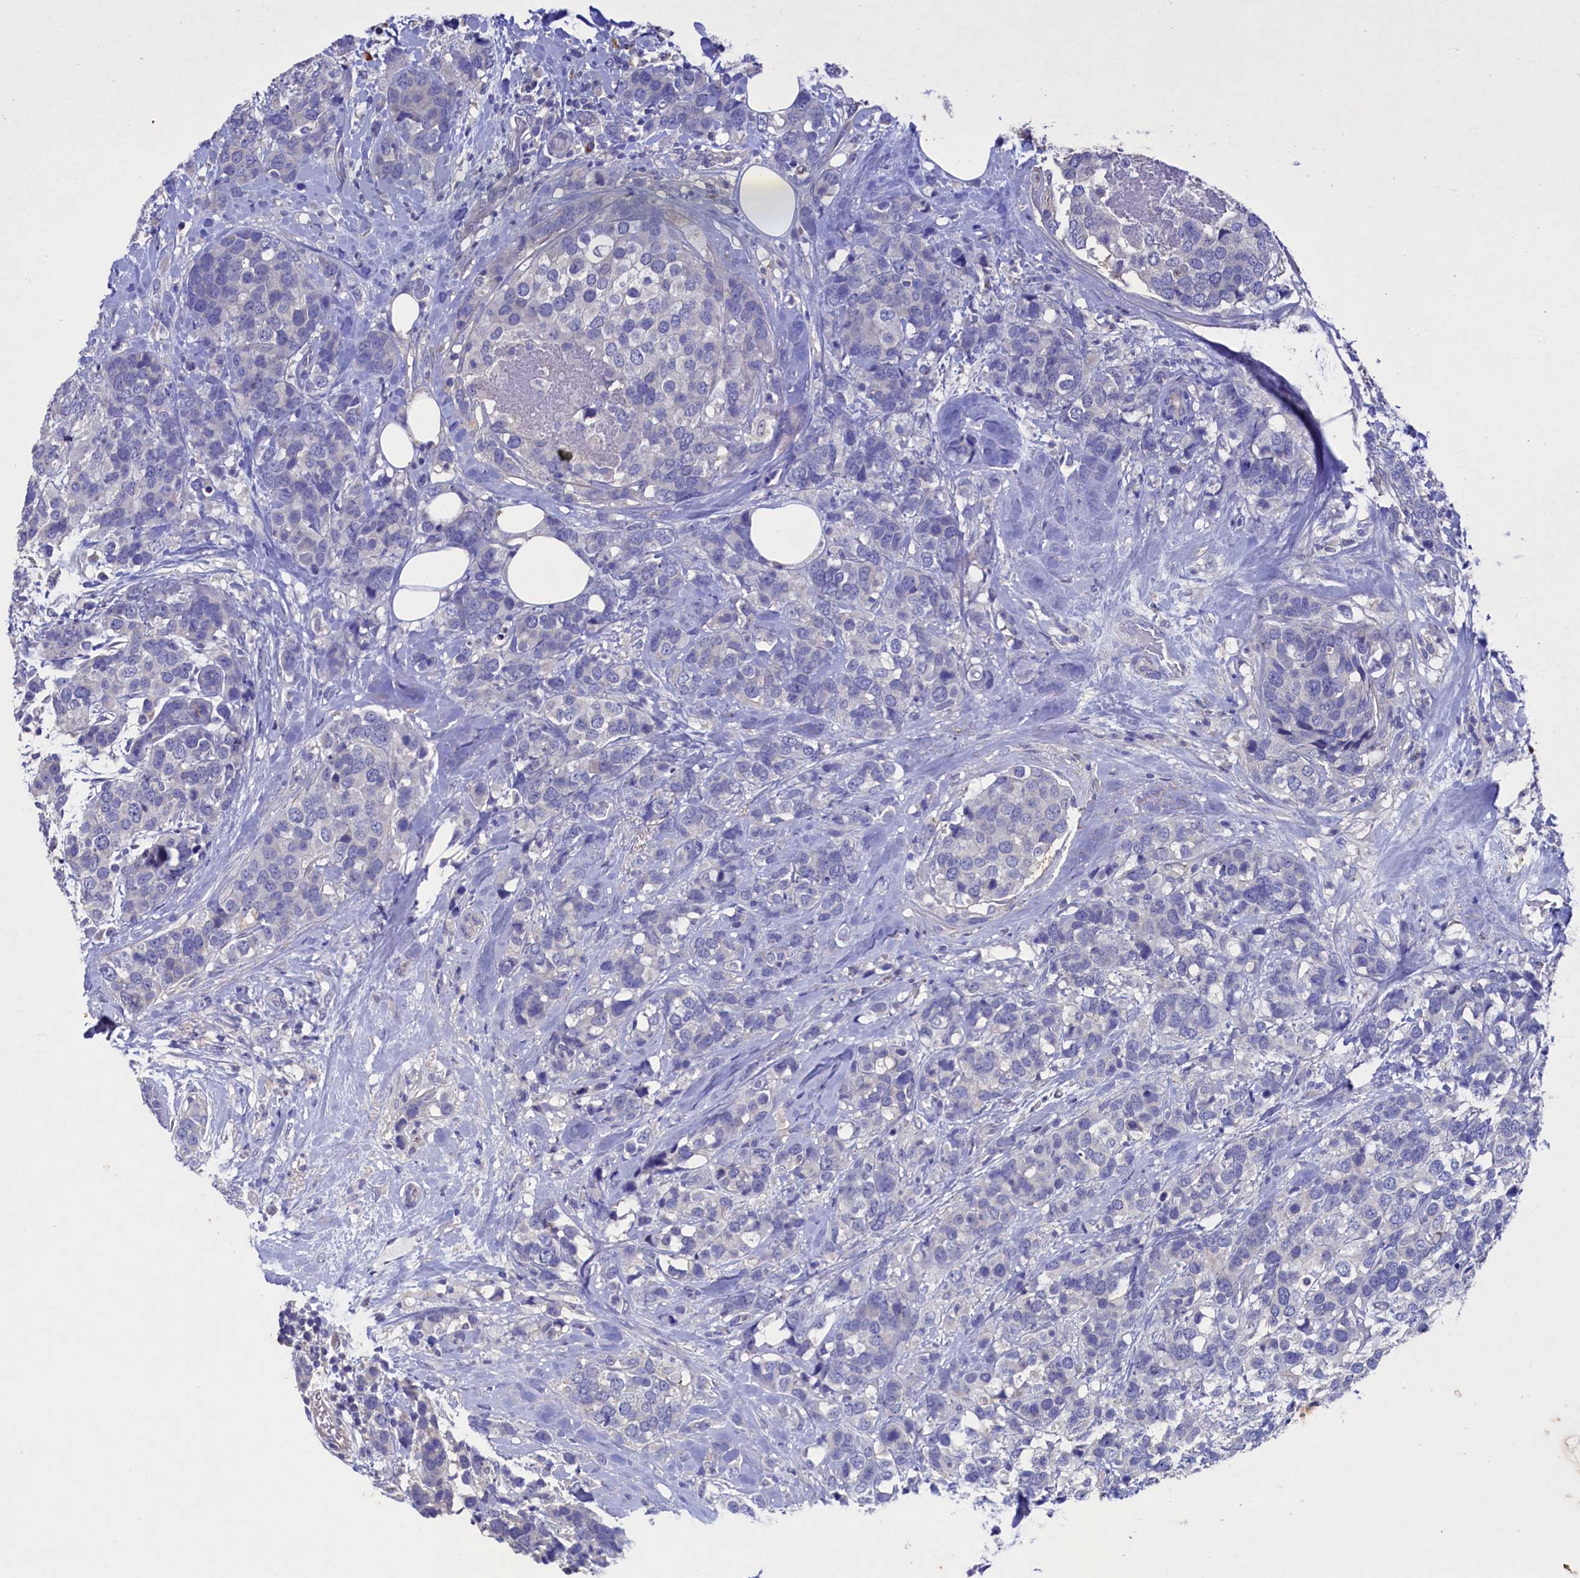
{"staining": {"intensity": "negative", "quantity": "none", "location": "none"}, "tissue": "breast cancer", "cell_type": "Tumor cells", "image_type": "cancer", "snomed": [{"axis": "morphology", "description": "Lobular carcinoma"}, {"axis": "topography", "description": "Breast"}], "caption": "Protein analysis of breast cancer (lobular carcinoma) displays no significant positivity in tumor cells.", "gene": "CBLIF", "patient": {"sex": "female", "age": 59}}